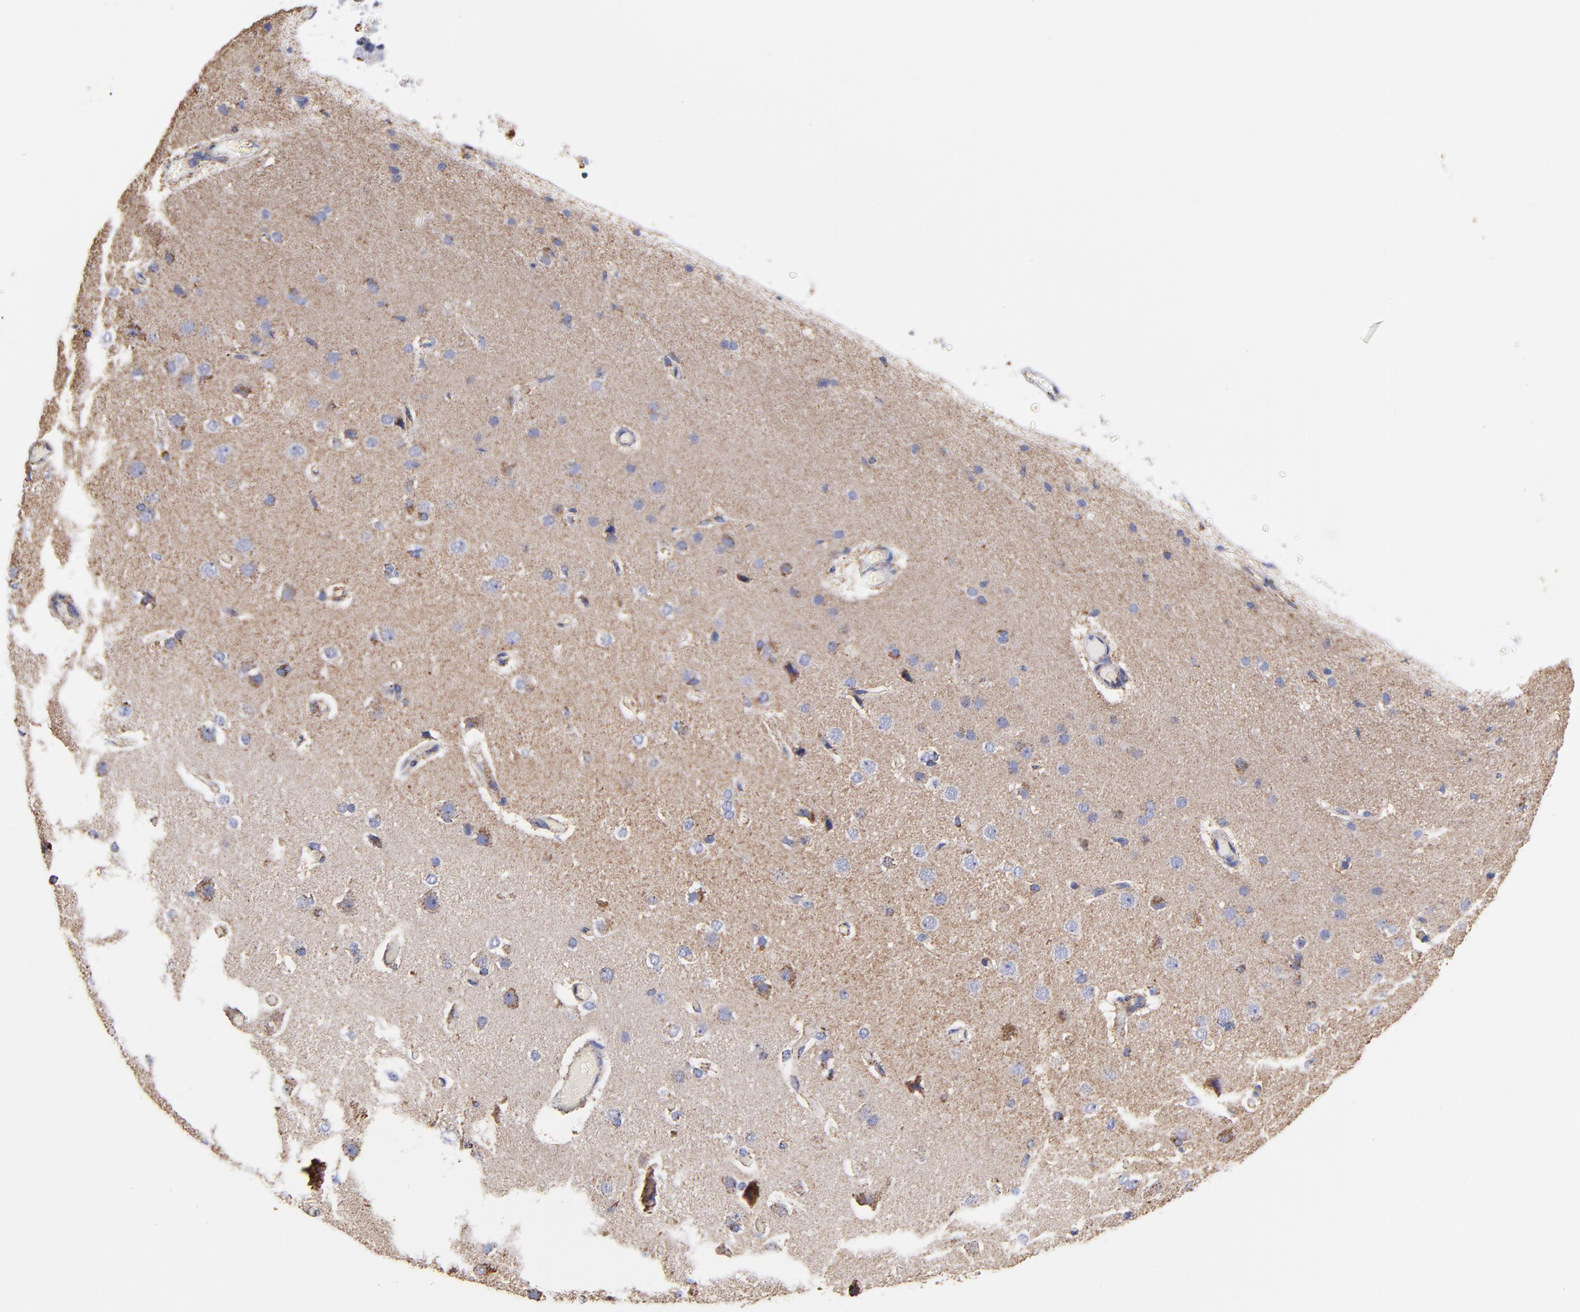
{"staining": {"intensity": "moderate", "quantity": ">75%", "location": "cytoplasmic/membranous"}, "tissue": "cerebral cortex", "cell_type": "Endothelial cells", "image_type": "normal", "snomed": [{"axis": "morphology", "description": "Normal tissue, NOS"}, {"axis": "morphology", "description": "Glioma, malignant, High grade"}, {"axis": "topography", "description": "Cerebral cortex"}], "caption": "Immunohistochemical staining of benign cerebral cortex displays >75% levels of moderate cytoplasmic/membranous protein staining in approximately >75% of endothelial cells.", "gene": "PHB1", "patient": {"sex": "male", "age": 77}}